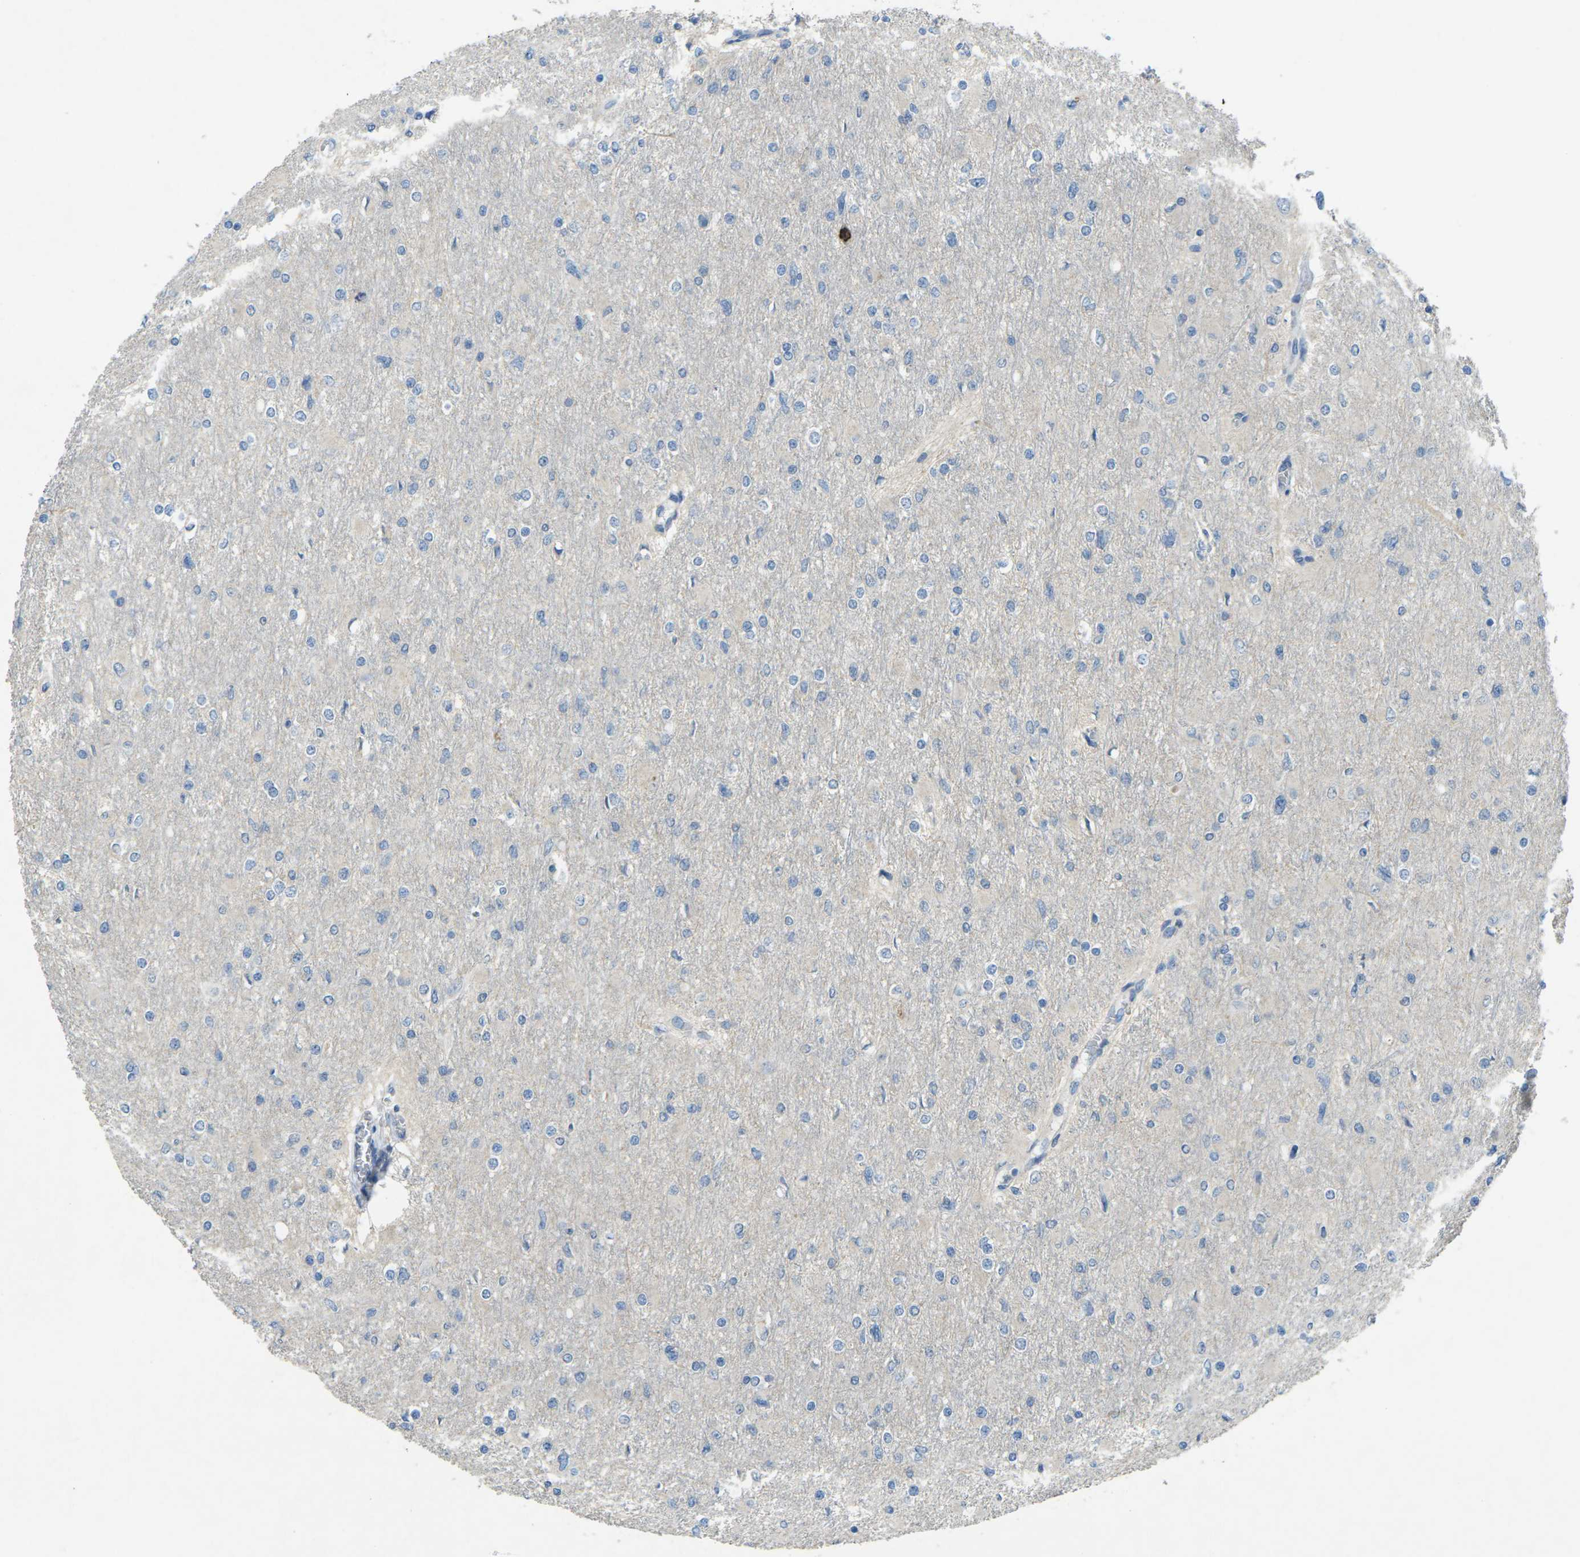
{"staining": {"intensity": "negative", "quantity": "none", "location": "none"}, "tissue": "glioma", "cell_type": "Tumor cells", "image_type": "cancer", "snomed": [{"axis": "morphology", "description": "Glioma, malignant, High grade"}, {"axis": "topography", "description": "Cerebral cortex"}], "caption": "Glioma stained for a protein using immunohistochemistry (IHC) exhibits no staining tumor cells.", "gene": "CD19", "patient": {"sex": "female", "age": 36}}